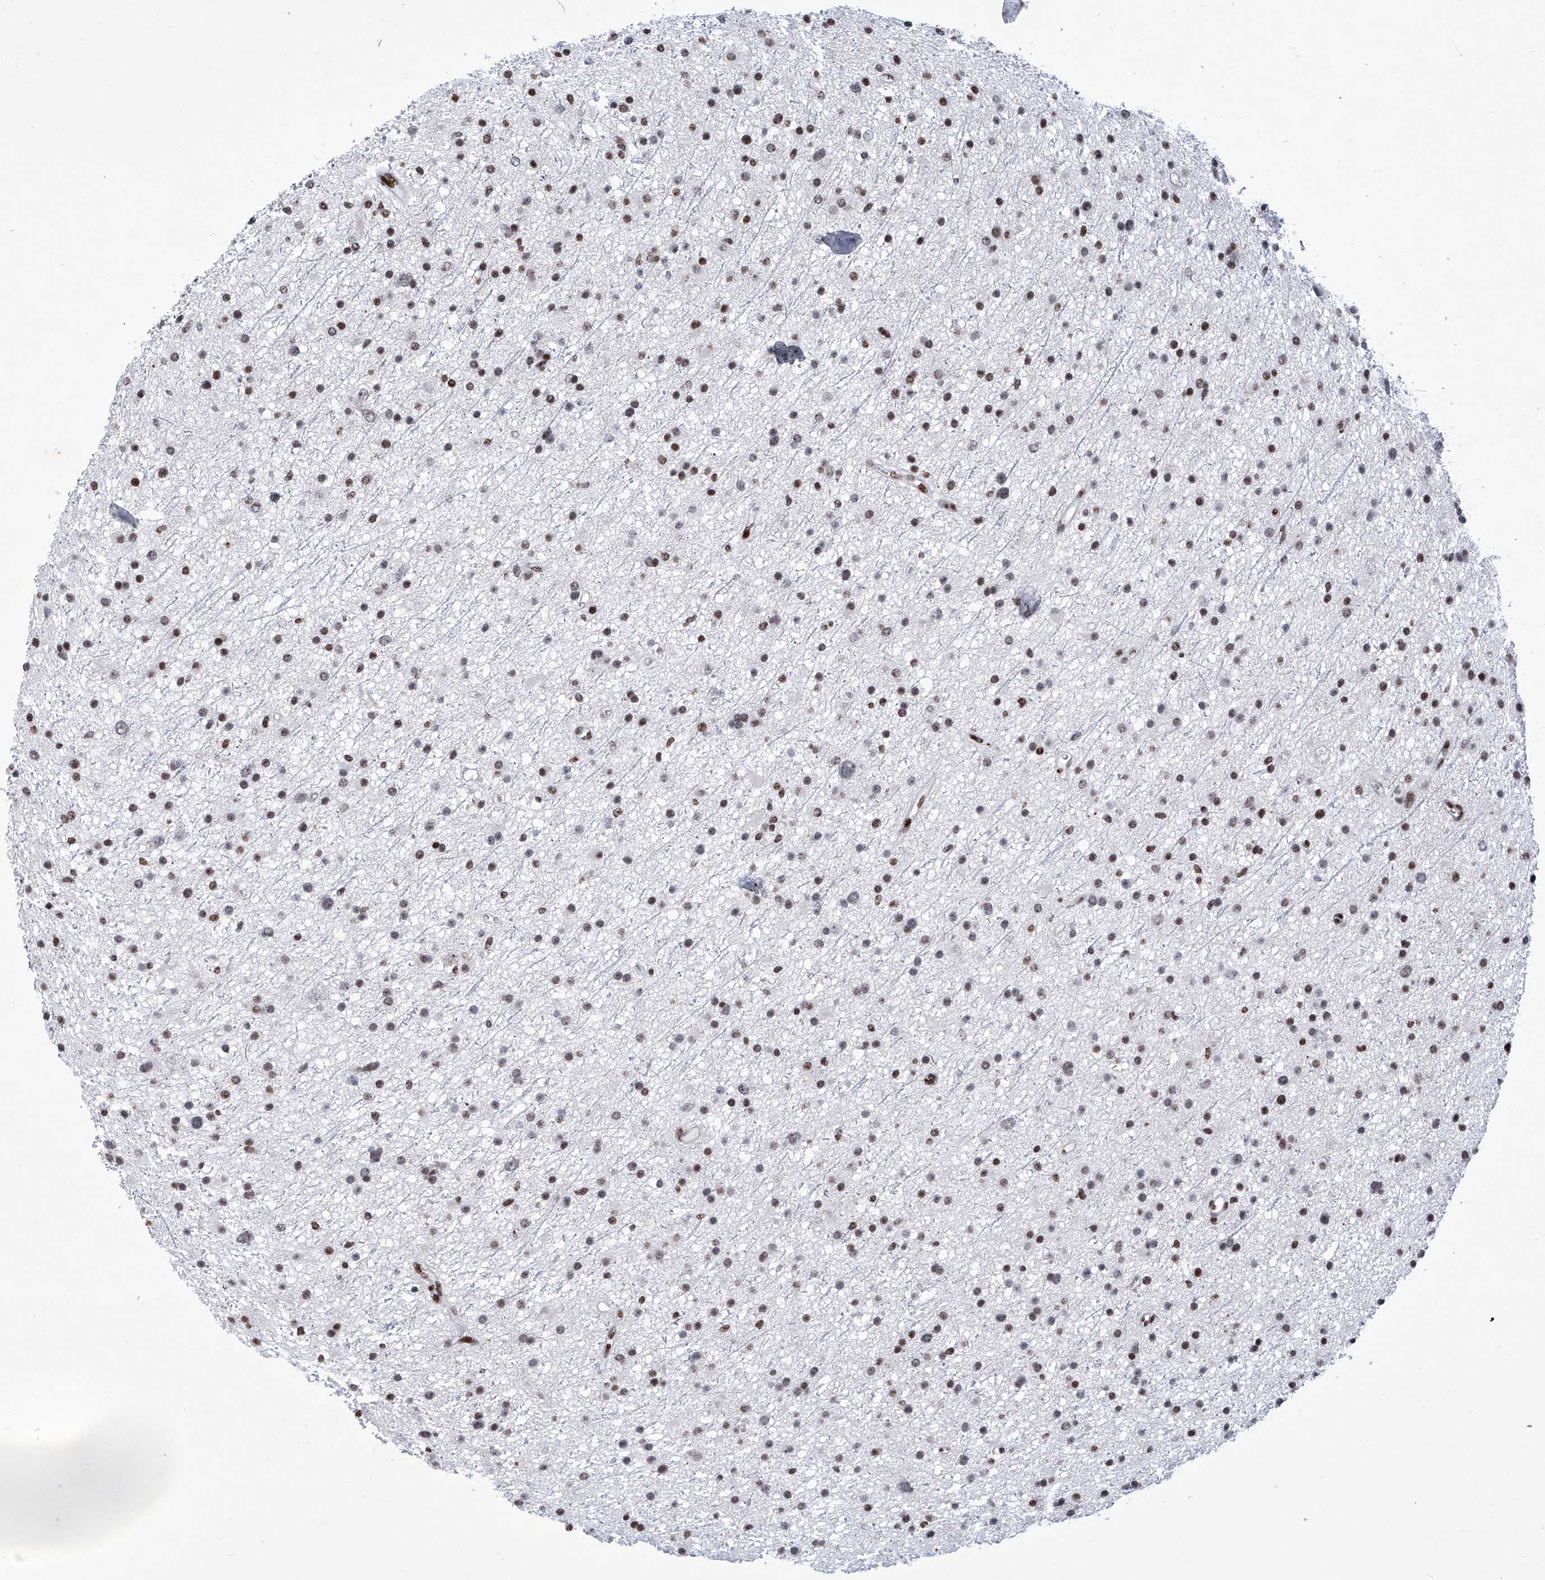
{"staining": {"intensity": "moderate", "quantity": ">75%", "location": "nuclear"}, "tissue": "glioma", "cell_type": "Tumor cells", "image_type": "cancer", "snomed": [{"axis": "morphology", "description": "Glioma, malignant, Low grade"}, {"axis": "topography", "description": "Cerebral cortex"}], "caption": "A brown stain shows moderate nuclear expression of a protein in malignant glioma (low-grade) tumor cells. The staining is performed using DAB (3,3'-diaminobenzidine) brown chromogen to label protein expression. The nuclei are counter-stained blue using hematoxylin.", "gene": "HEY2", "patient": {"sex": "female", "age": 39}}